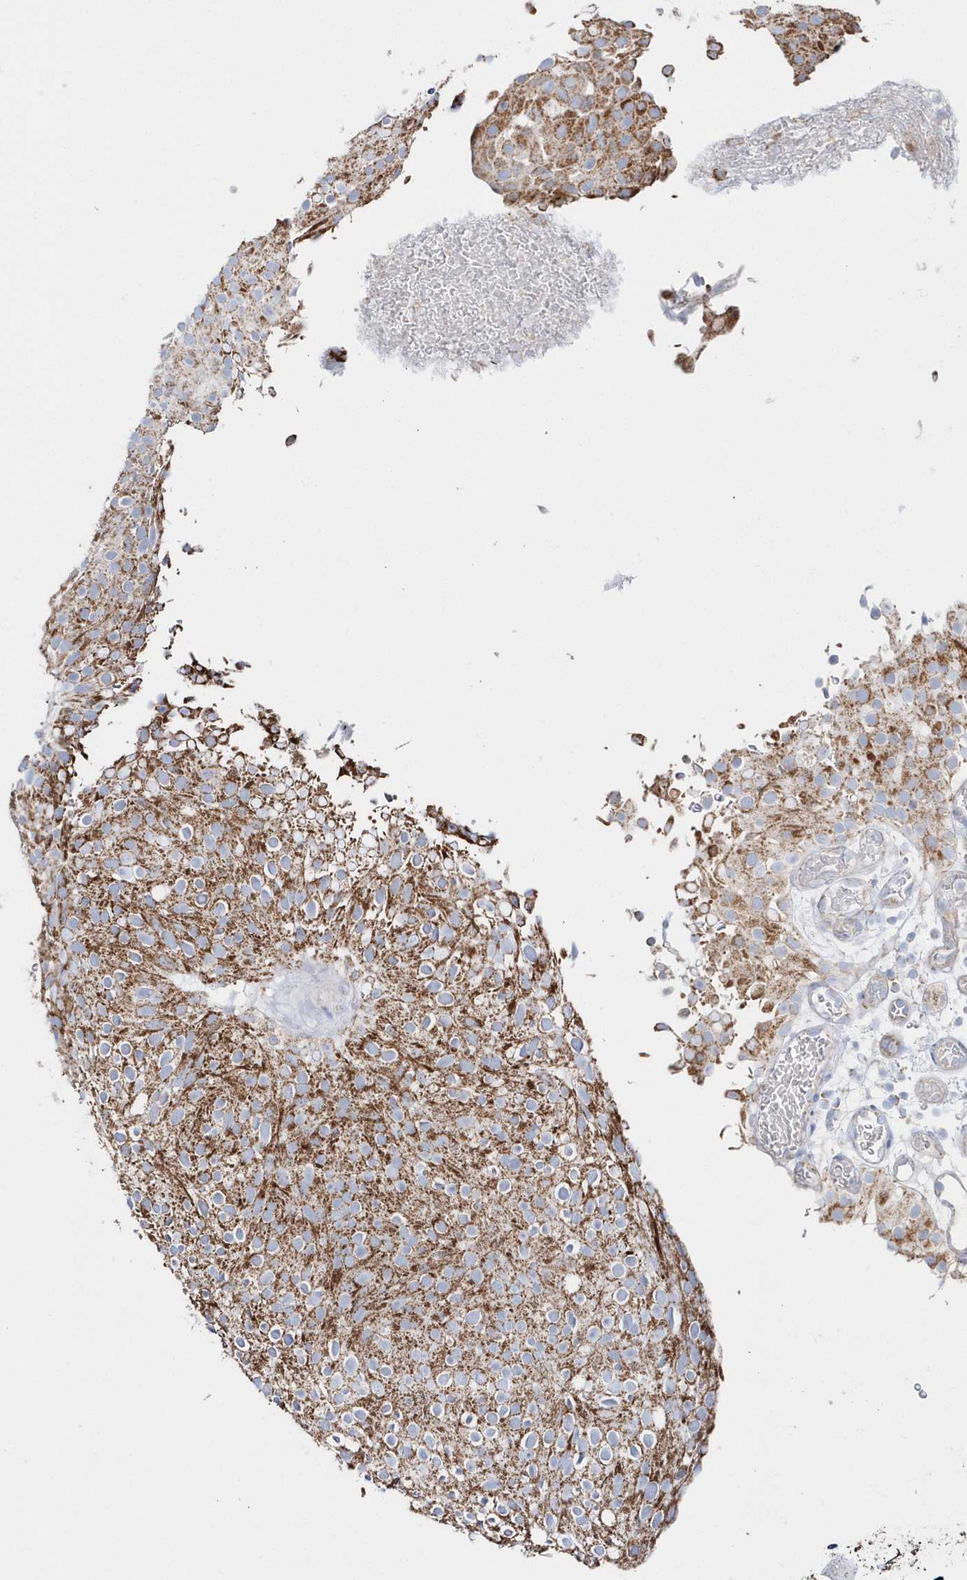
{"staining": {"intensity": "moderate", "quantity": ">75%", "location": "cytoplasmic/membranous"}, "tissue": "urothelial cancer", "cell_type": "Tumor cells", "image_type": "cancer", "snomed": [{"axis": "morphology", "description": "Urothelial carcinoma, Low grade"}, {"axis": "topography", "description": "Urinary bladder"}], "caption": "Immunohistochemical staining of human urothelial carcinoma (low-grade) exhibits moderate cytoplasmic/membranous protein staining in about >75% of tumor cells.", "gene": "TMCO6", "patient": {"sex": "male", "age": 78}}